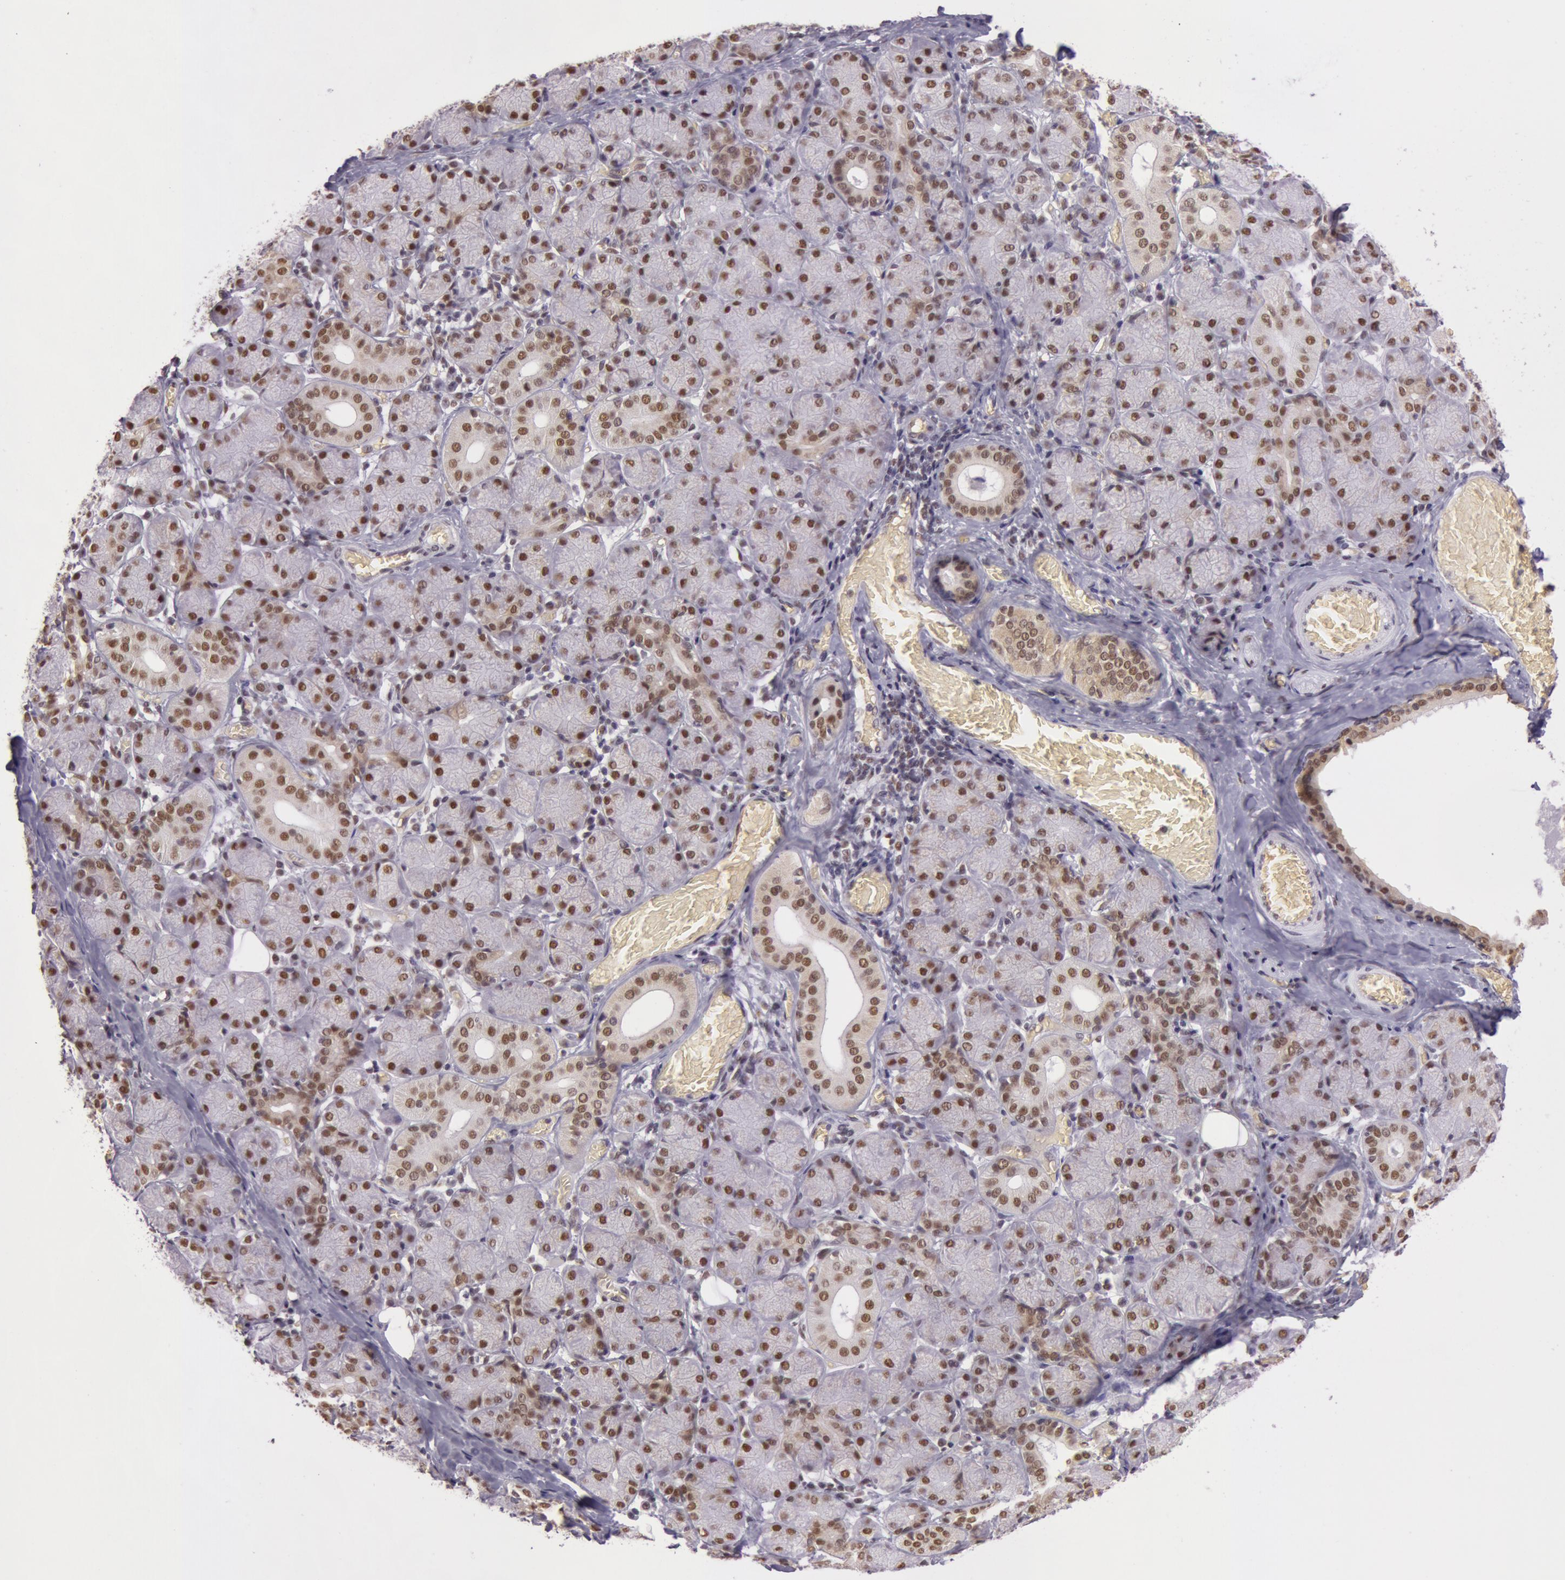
{"staining": {"intensity": "moderate", "quantity": ">75%", "location": "nuclear"}, "tissue": "salivary gland", "cell_type": "Glandular cells", "image_type": "normal", "snomed": [{"axis": "morphology", "description": "Normal tissue, NOS"}, {"axis": "topography", "description": "Salivary gland"}], "caption": "The immunohistochemical stain shows moderate nuclear positivity in glandular cells of benign salivary gland. Using DAB (brown) and hematoxylin (blue) stains, captured at high magnification using brightfield microscopy.", "gene": "NBN", "patient": {"sex": "female", "age": 24}}